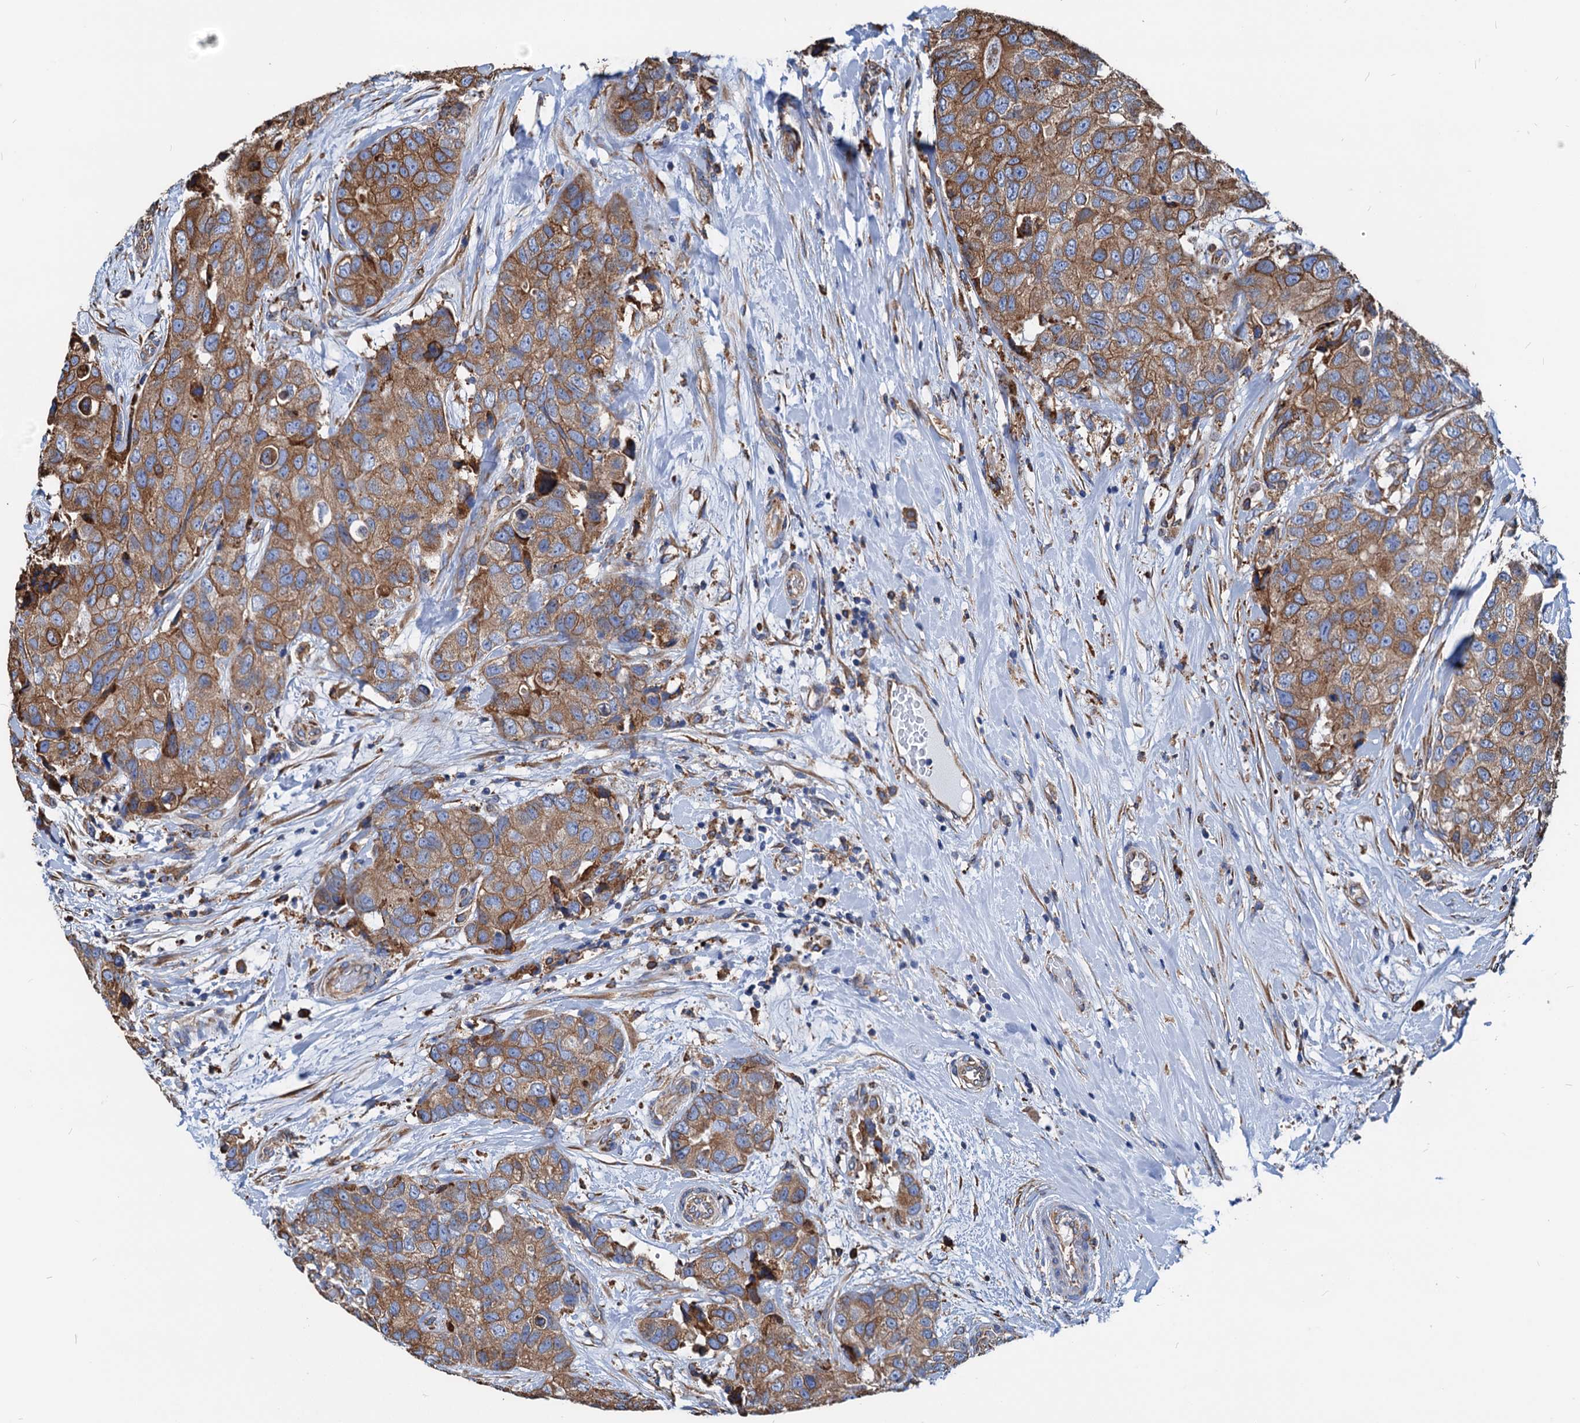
{"staining": {"intensity": "moderate", "quantity": ">75%", "location": "cytoplasmic/membranous"}, "tissue": "breast cancer", "cell_type": "Tumor cells", "image_type": "cancer", "snomed": [{"axis": "morphology", "description": "Duct carcinoma"}, {"axis": "topography", "description": "Breast"}], "caption": "Protein expression analysis of invasive ductal carcinoma (breast) displays moderate cytoplasmic/membranous expression in approximately >75% of tumor cells. (Brightfield microscopy of DAB IHC at high magnification).", "gene": "HSPA5", "patient": {"sex": "female", "age": 62}}